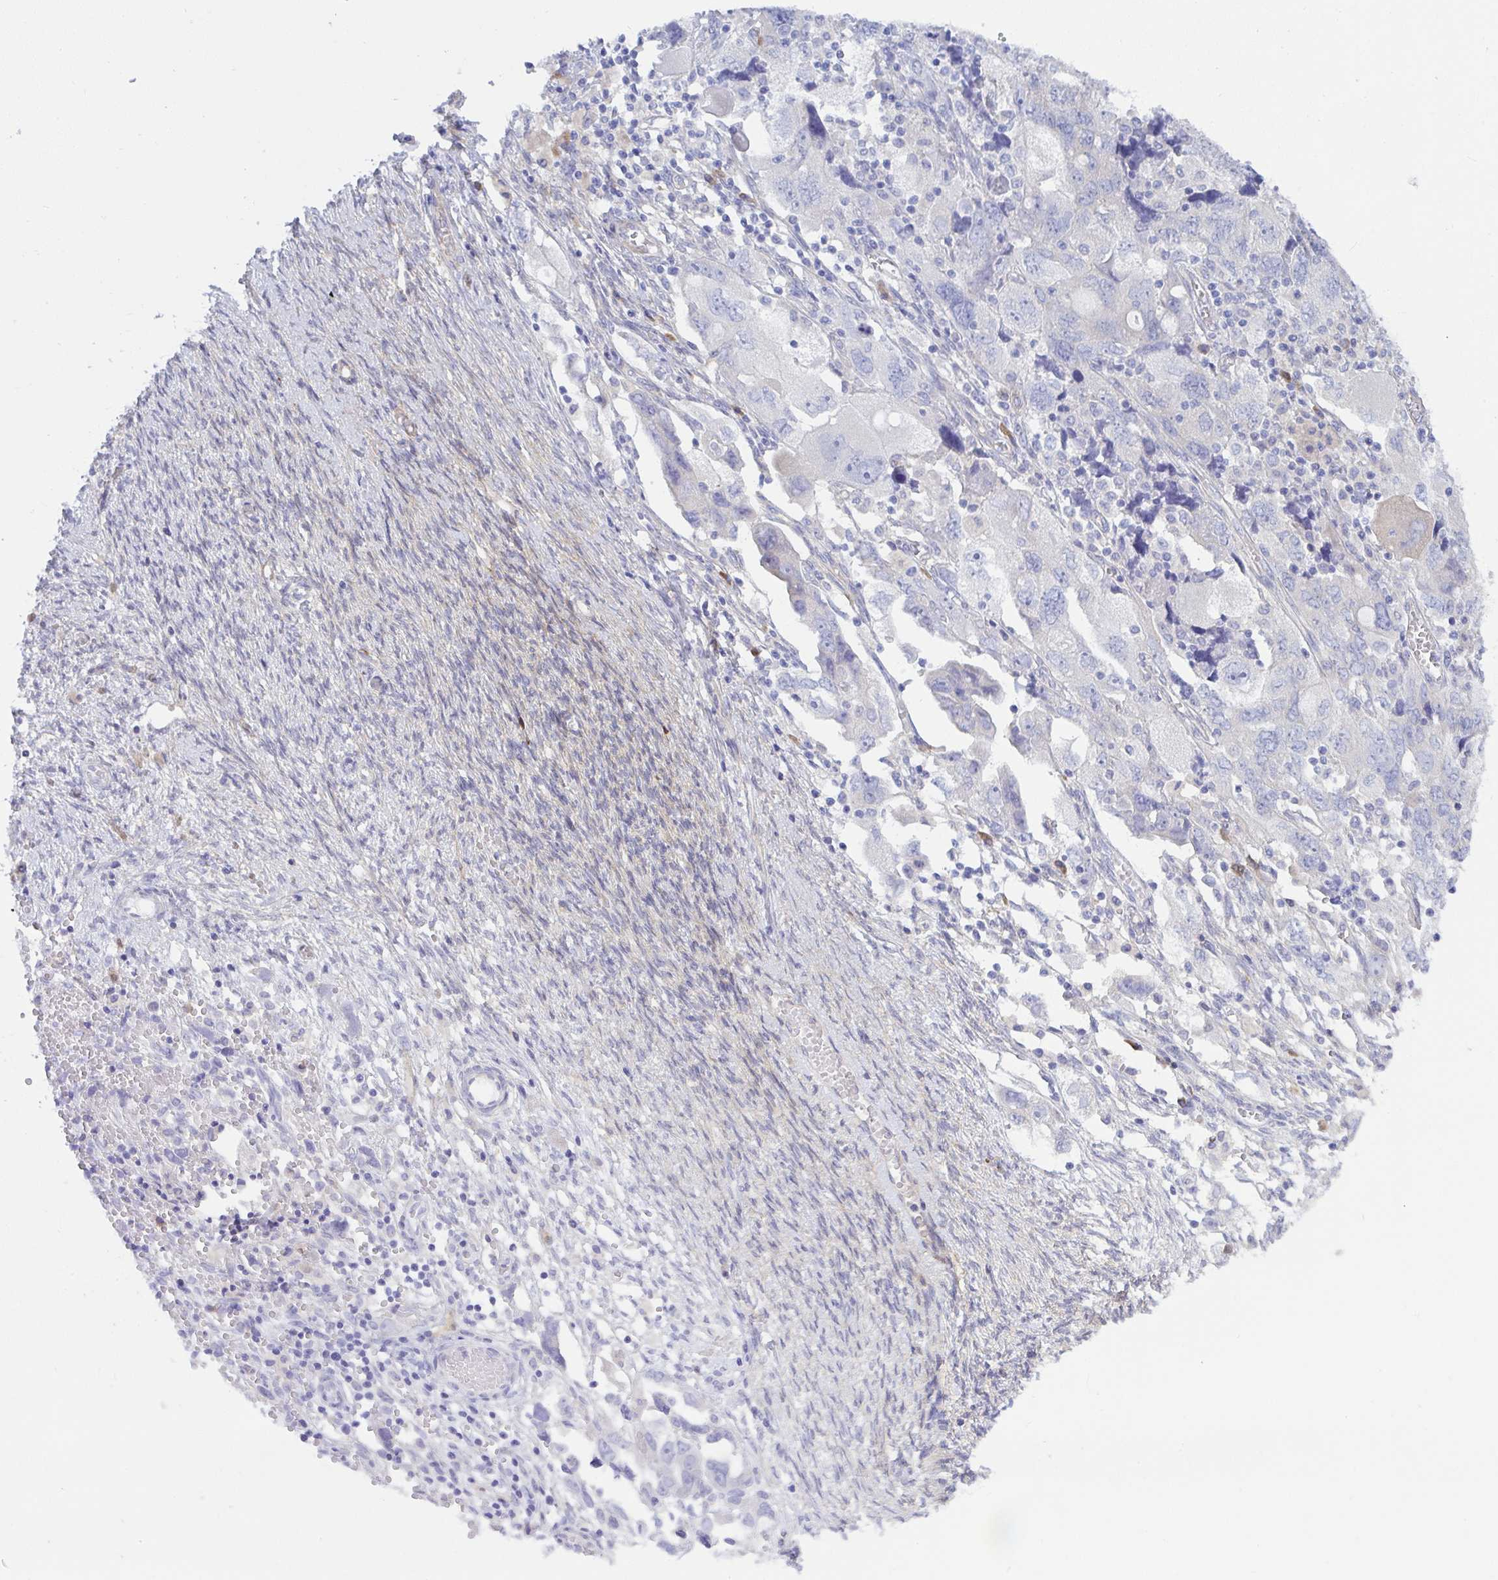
{"staining": {"intensity": "negative", "quantity": "none", "location": "none"}, "tissue": "ovarian cancer", "cell_type": "Tumor cells", "image_type": "cancer", "snomed": [{"axis": "morphology", "description": "Carcinoma, NOS"}, {"axis": "morphology", "description": "Cystadenocarcinoma, serous, NOS"}, {"axis": "topography", "description": "Ovary"}], "caption": "IHC of human ovarian cancer demonstrates no staining in tumor cells. (DAB immunohistochemistry (IHC), high magnification).", "gene": "GAB1", "patient": {"sex": "female", "age": 69}}